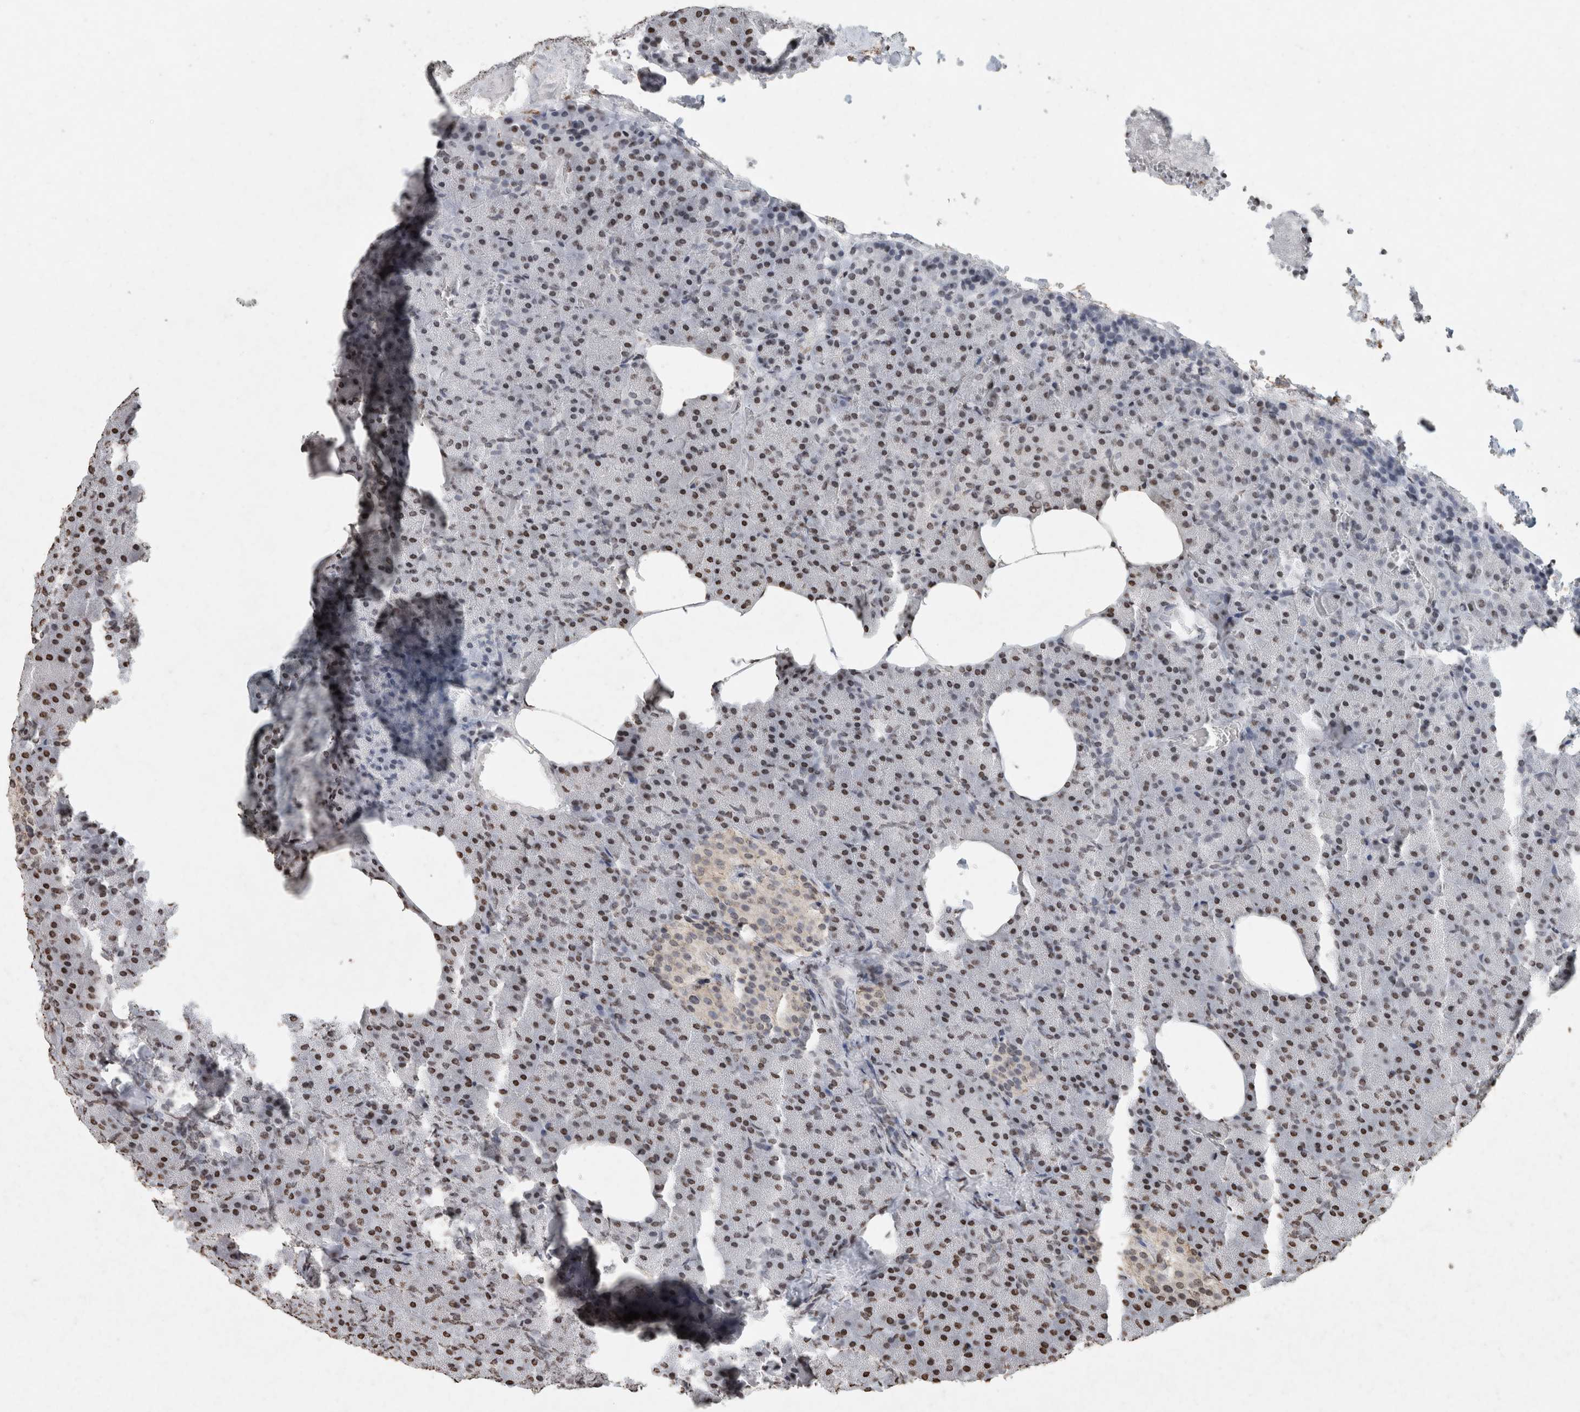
{"staining": {"intensity": "moderate", "quantity": ">75%", "location": "nuclear"}, "tissue": "pancreas", "cell_type": "Exocrine glandular cells", "image_type": "normal", "snomed": [{"axis": "morphology", "description": "Normal tissue, NOS"}, {"axis": "morphology", "description": "Carcinoid, malignant, NOS"}, {"axis": "topography", "description": "Pancreas"}], "caption": "A micrograph of human pancreas stained for a protein shows moderate nuclear brown staining in exocrine glandular cells.", "gene": "CNTN1", "patient": {"sex": "female", "age": 35}}